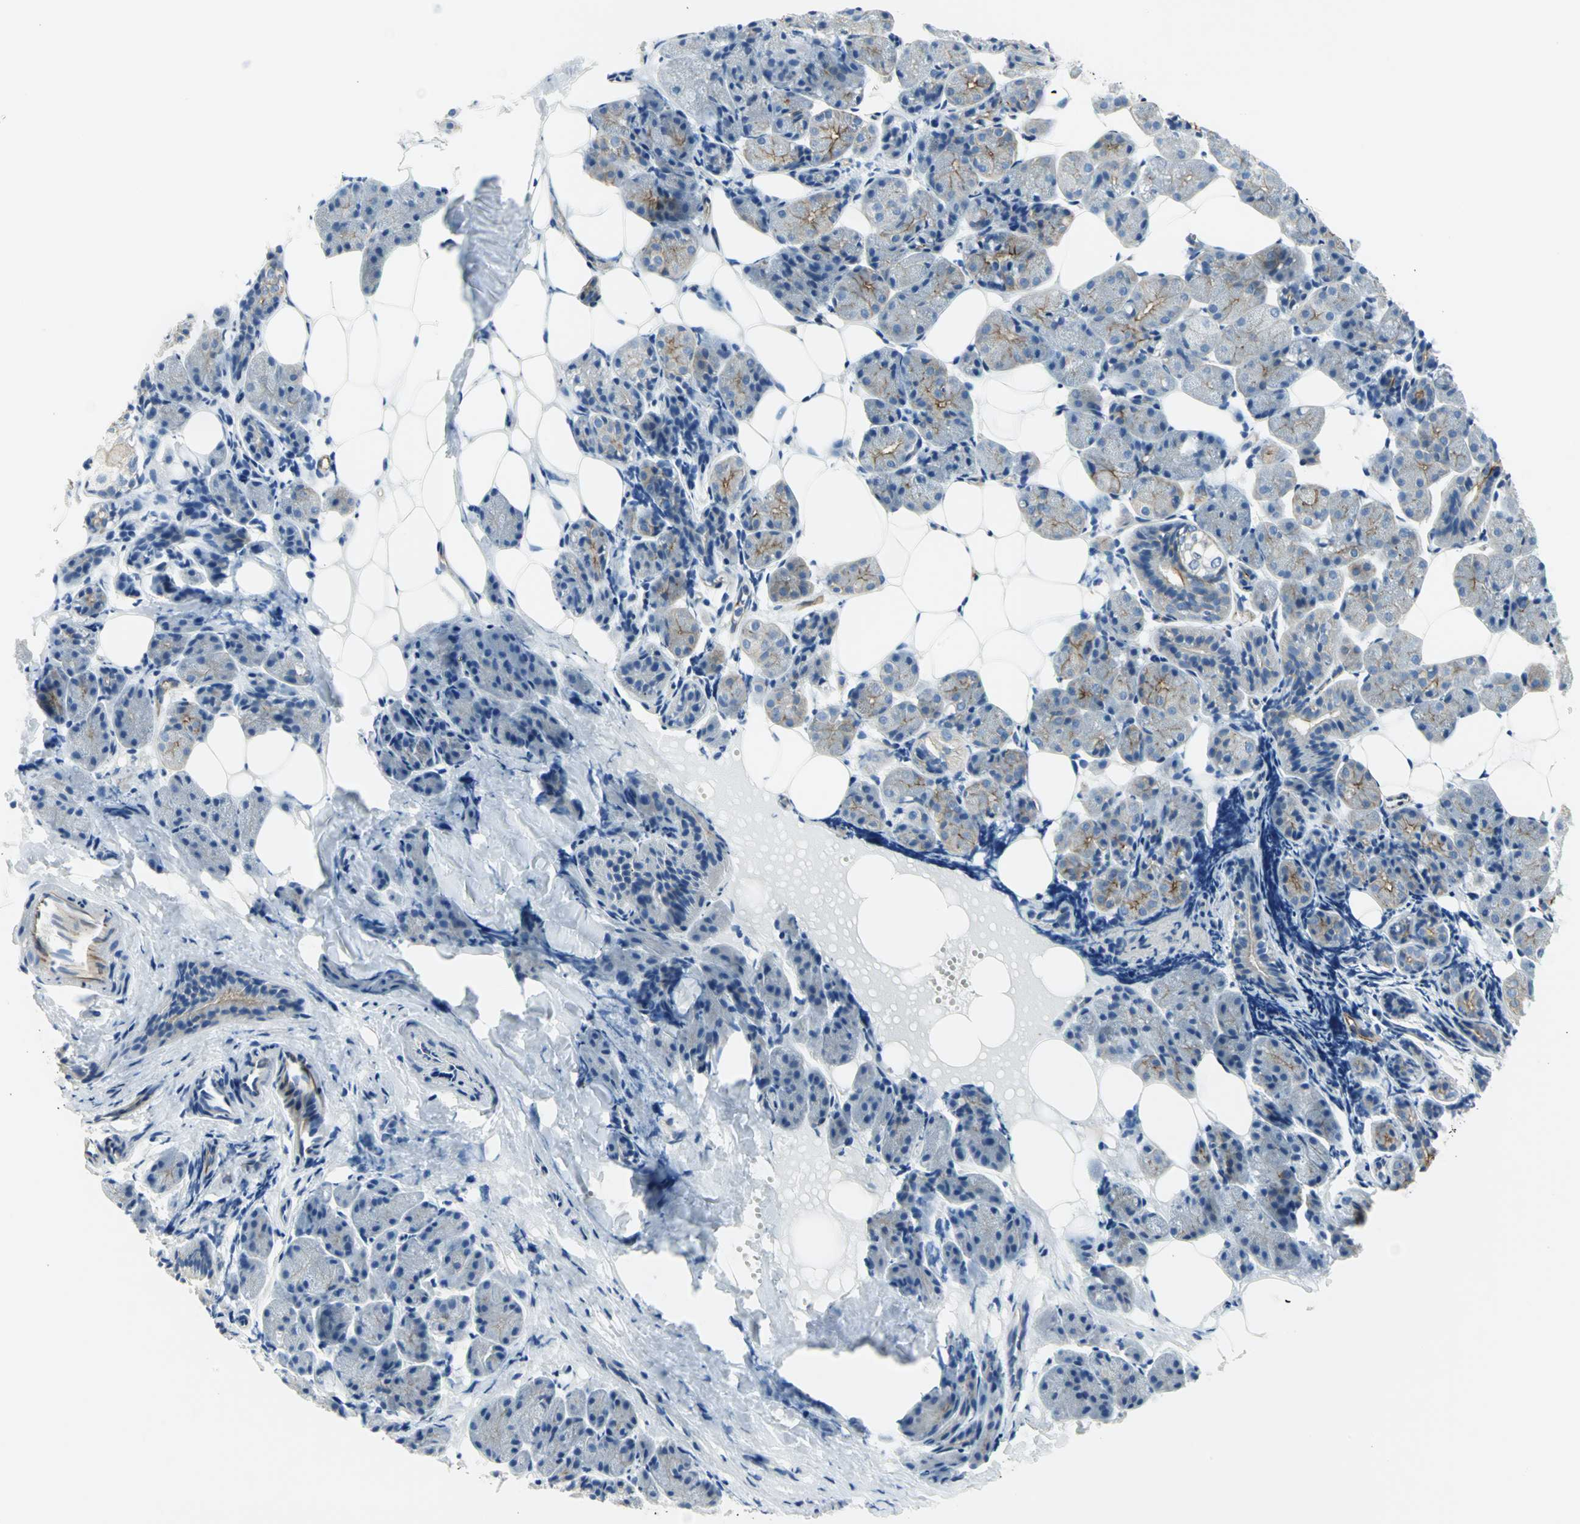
{"staining": {"intensity": "moderate", "quantity": ">75%", "location": "cytoplasmic/membranous"}, "tissue": "salivary gland", "cell_type": "Glandular cells", "image_type": "normal", "snomed": [{"axis": "morphology", "description": "Normal tissue, NOS"}, {"axis": "morphology", "description": "Adenoma, NOS"}, {"axis": "topography", "description": "Salivary gland"}], "caption": "Immunohistochemistry (IHC) staining of unremarkable salivary gland, which displays medium levels of moderate cytoplasmic/membranous positivity in about >75% of glandular cells indicating moderate cytoplasmic/membranous protein expression. The staining was performed using DAB (brown) for protein detection and nuclei were counterstained in hematoxylin (blue).", "gene": "FLNB", "patient": {"sex": "female", "age": 32}}